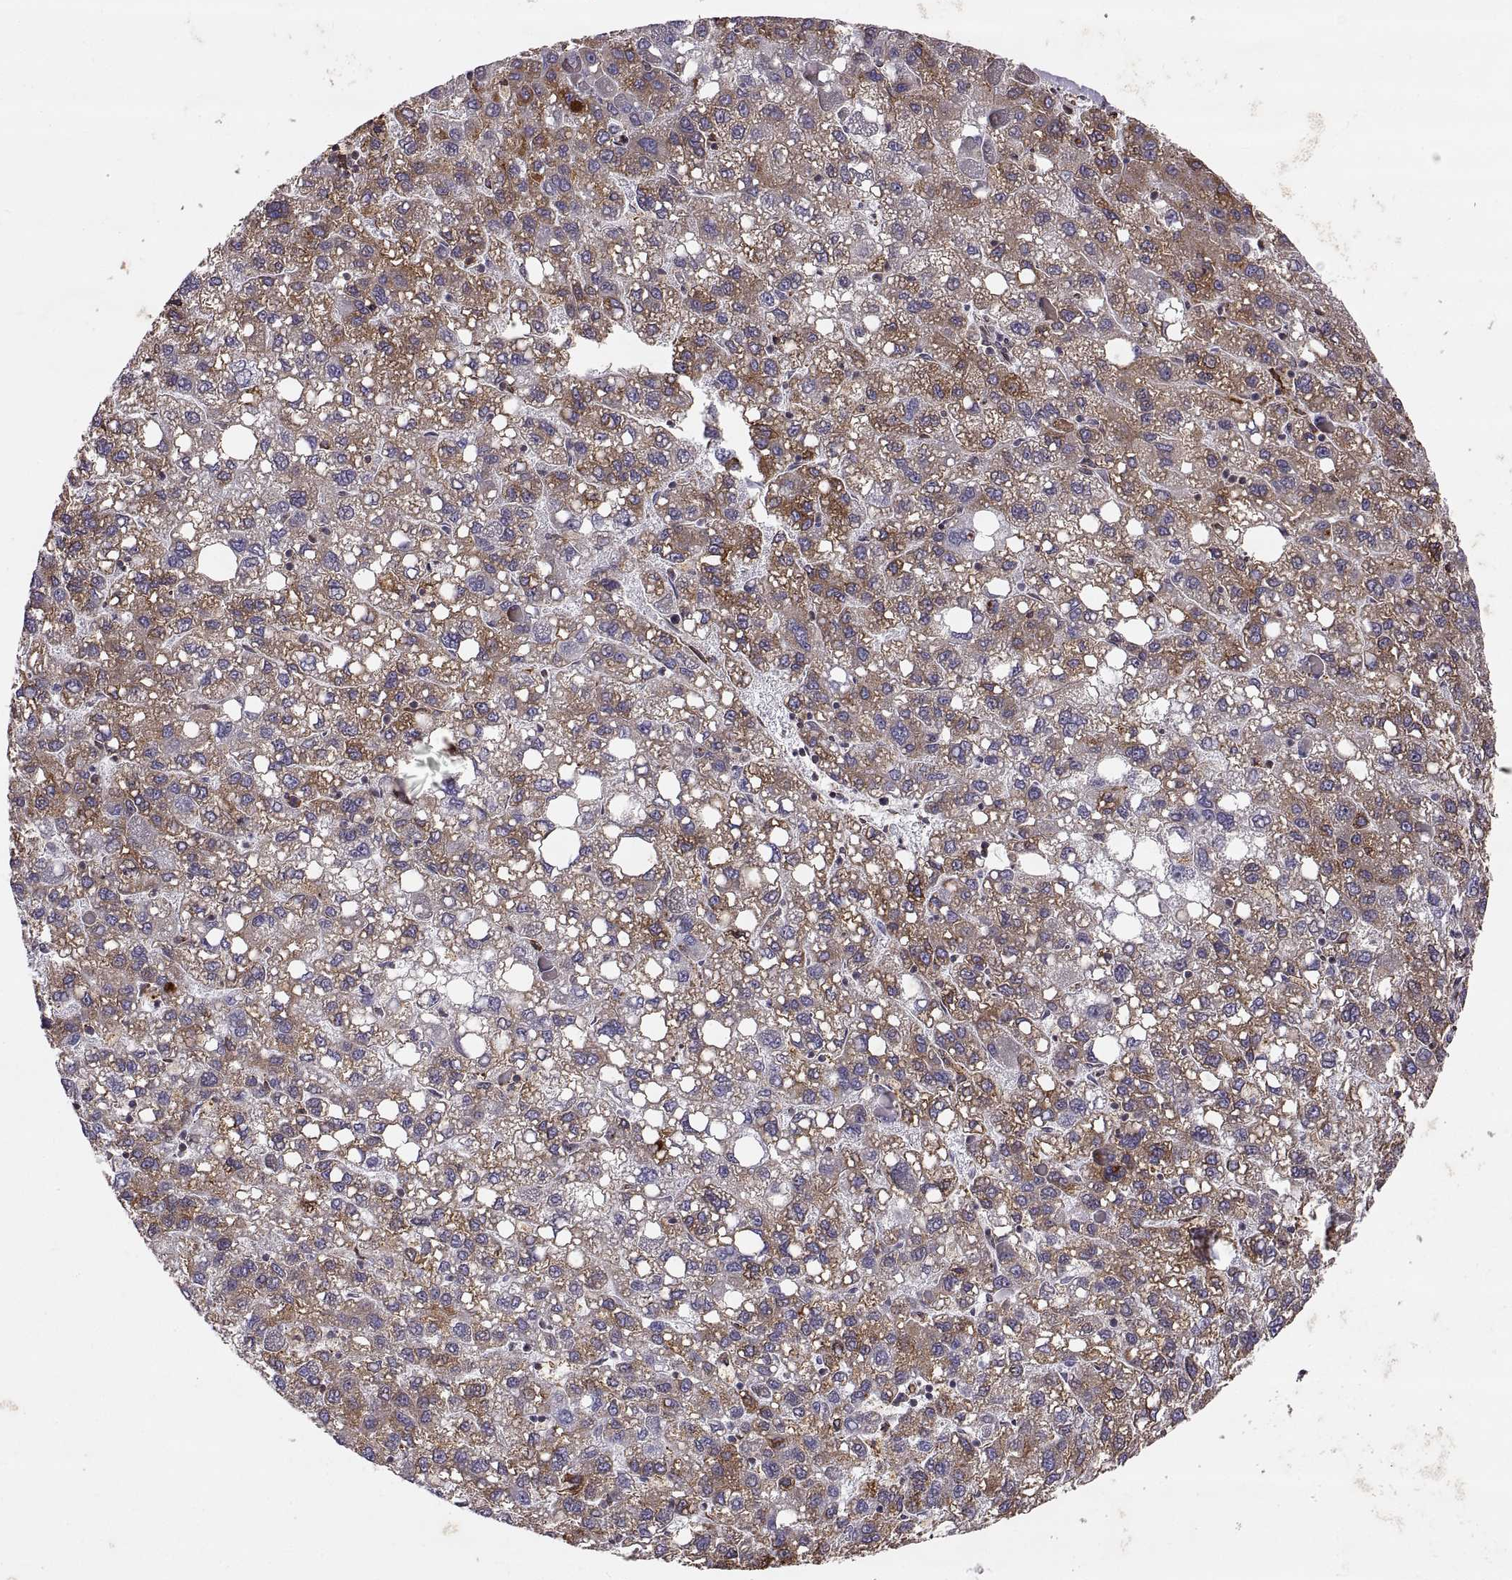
{"staining": {"intensity": "strong", "quantity": "25%-75%", "location": "cytoplasmic/membranous"}, "tissue": "liver cancer", "cell_type": "Tumor cells", "image_type": "cancer", "snomed": [{"axis": "morphology", "description": "Carcinoma, Hepatocellular, NOS"}, {"axis": "topography", "description": "Liver"}], "caption": "Immunohistochemistry (IHC) histopathology image of liver cancer (hepatocellular carcinoma) stained for a protein (brown), which demonstrates high levels of strong cytoplasmic/membranous staining in about 25%-75% of tumor cells.", "gene": "PLEKHB2", "patient": {"sex": "female", "age": 82}}